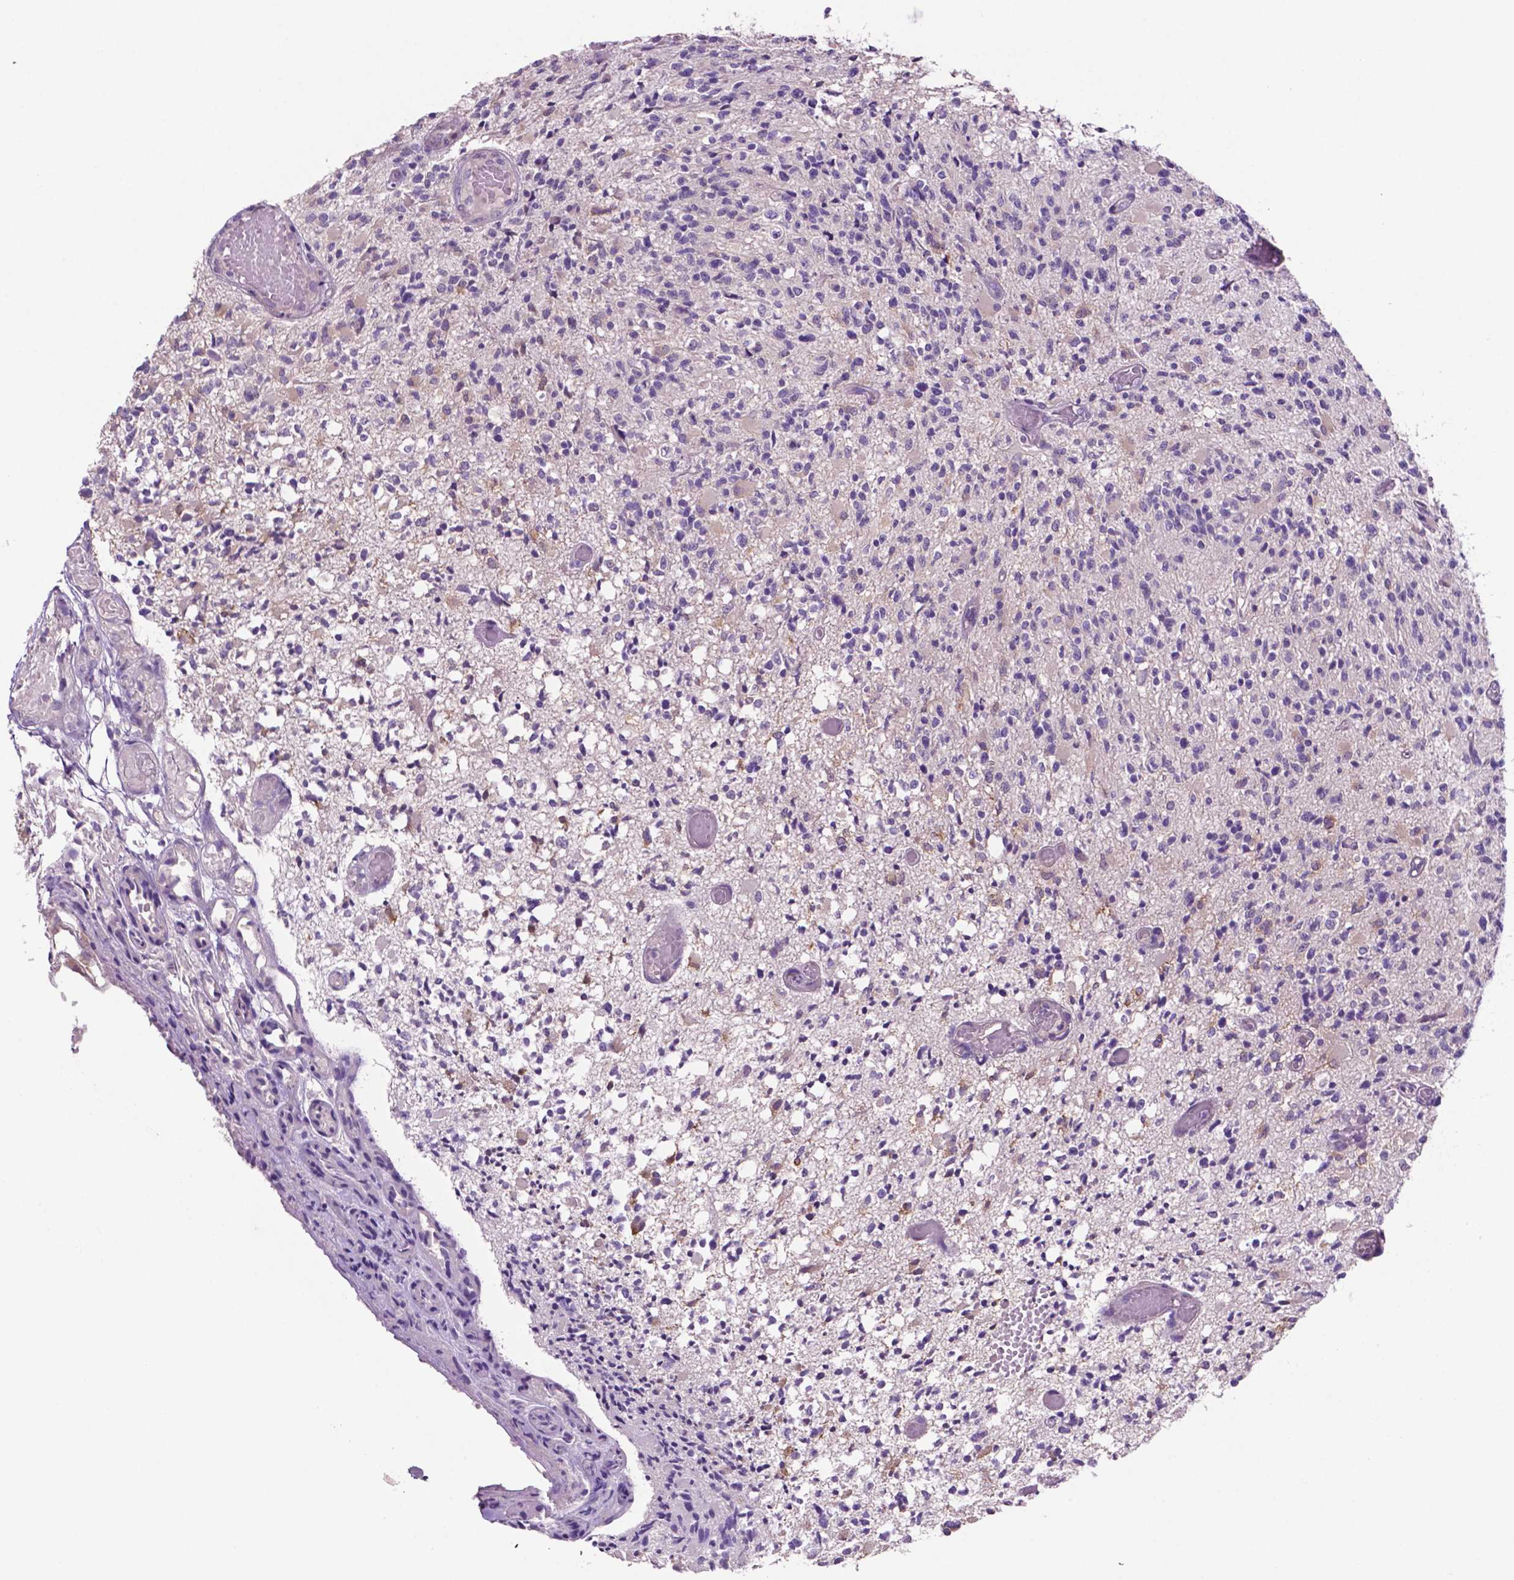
{"staining": {"intensity": "negative", "quantity": "none", "location": "none"}, "tissue": "glioma", "cell_type": "Tumor cells", "image_type": "cancer", "snomed": [{"axis": "morphology", "description": "Glioma, malignant, High grade"}, {"axis": "topography", "description": "Brain"}], "caption": "Immunohistochemistry (IHC) image of human glioma stained for a protein (brown), which shows no positivity in tumor cells.", "gene": "PRPS2", "patient": {"sex": "female", "age": 63}}